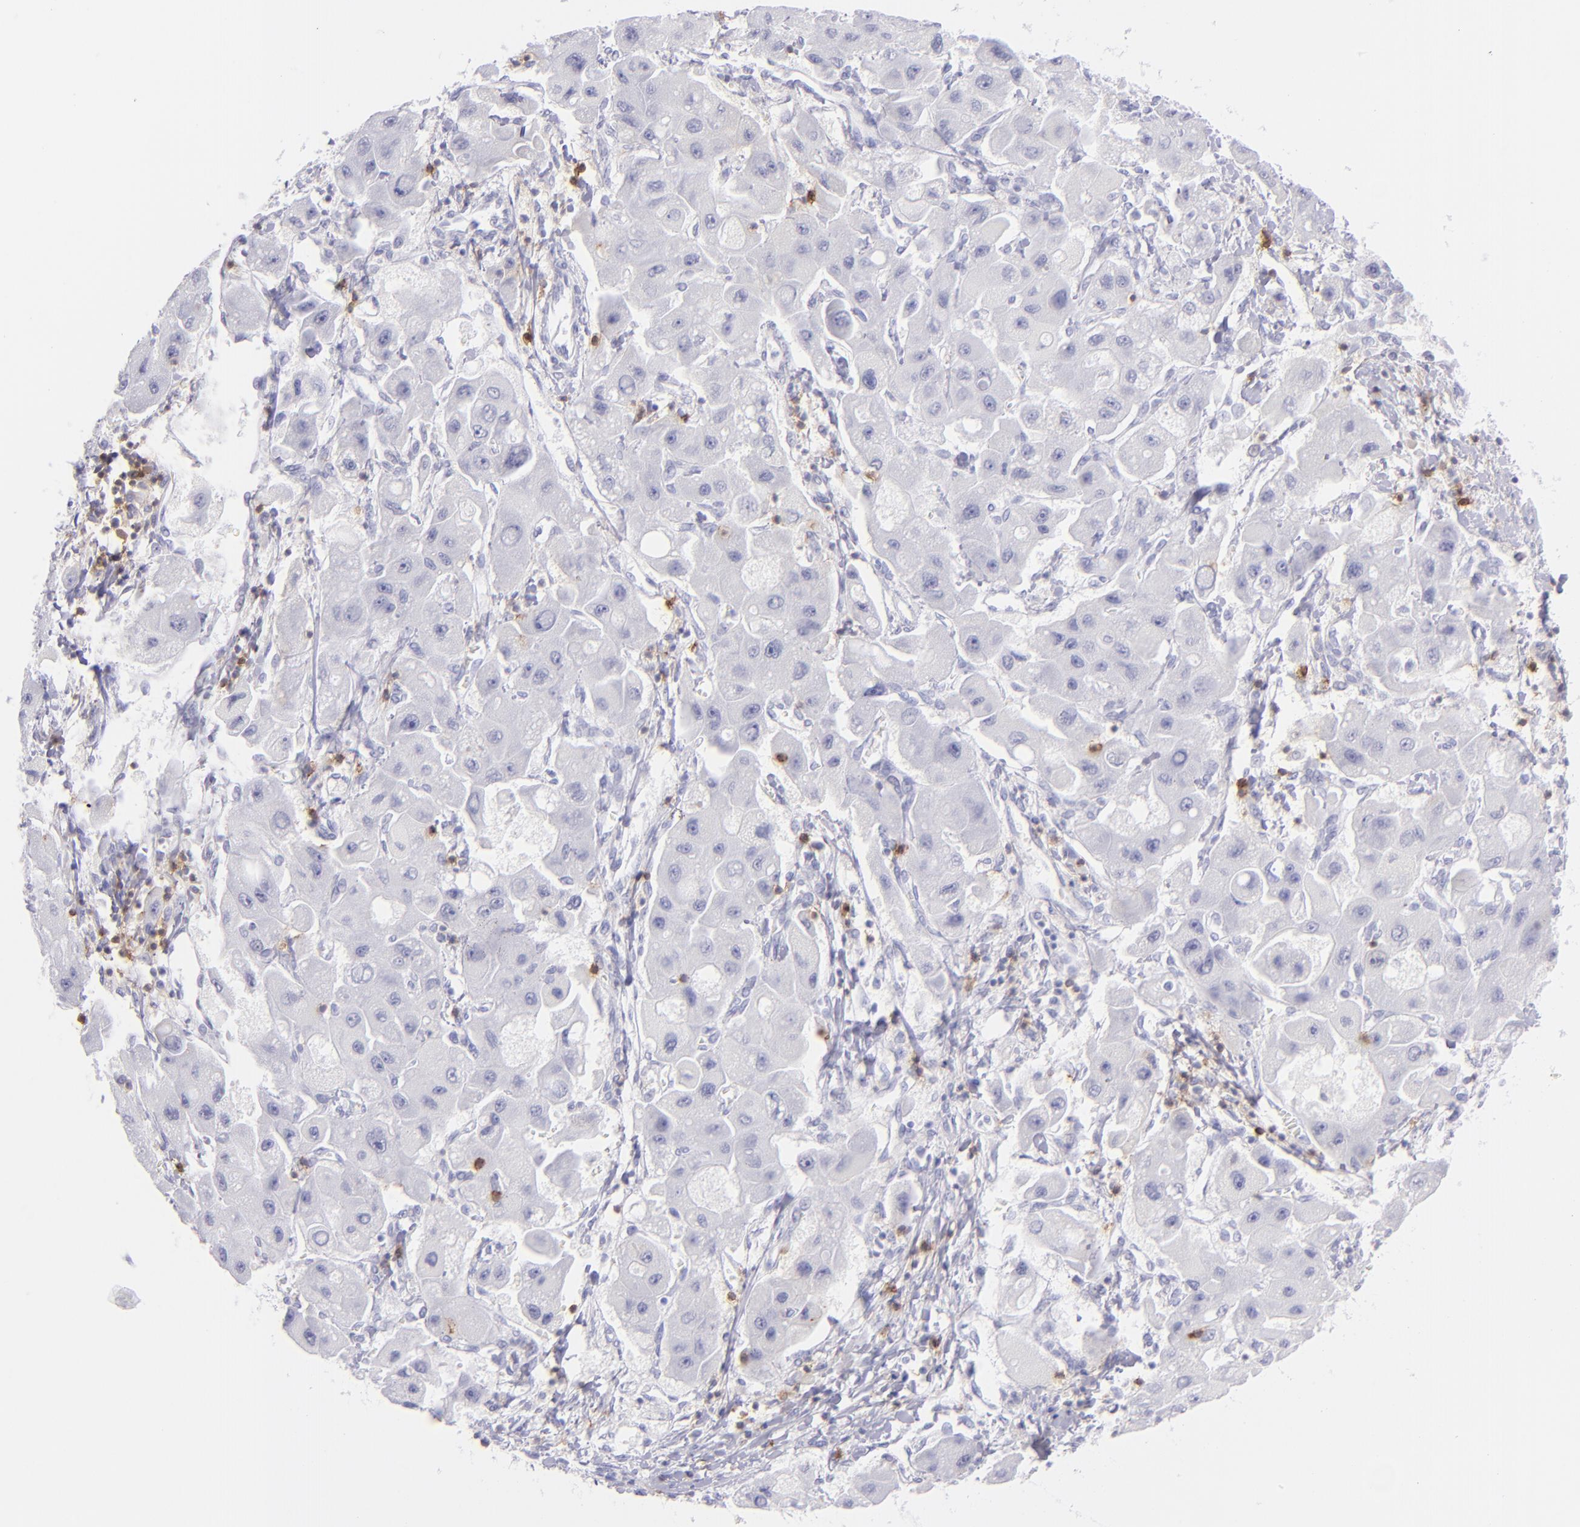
{"staining": {"intensity": "negative", "quantity": "none", "location": "none"}, "tissue": "liver cancer", "cell_type": "Tumor cells", "image_type": "cancer", "snomed": [{"axis": "morphology", "description": "Carcinoma, Hepatocellular, NOS"}, {"axis": "topography", "description": "Liver"}], "caption": "Tumor cells are negative for protein expression in human liver cancer (hepatocellular carcinoma).", "gene": "CD69", "patient": {"sex": "male", "age": 24}}